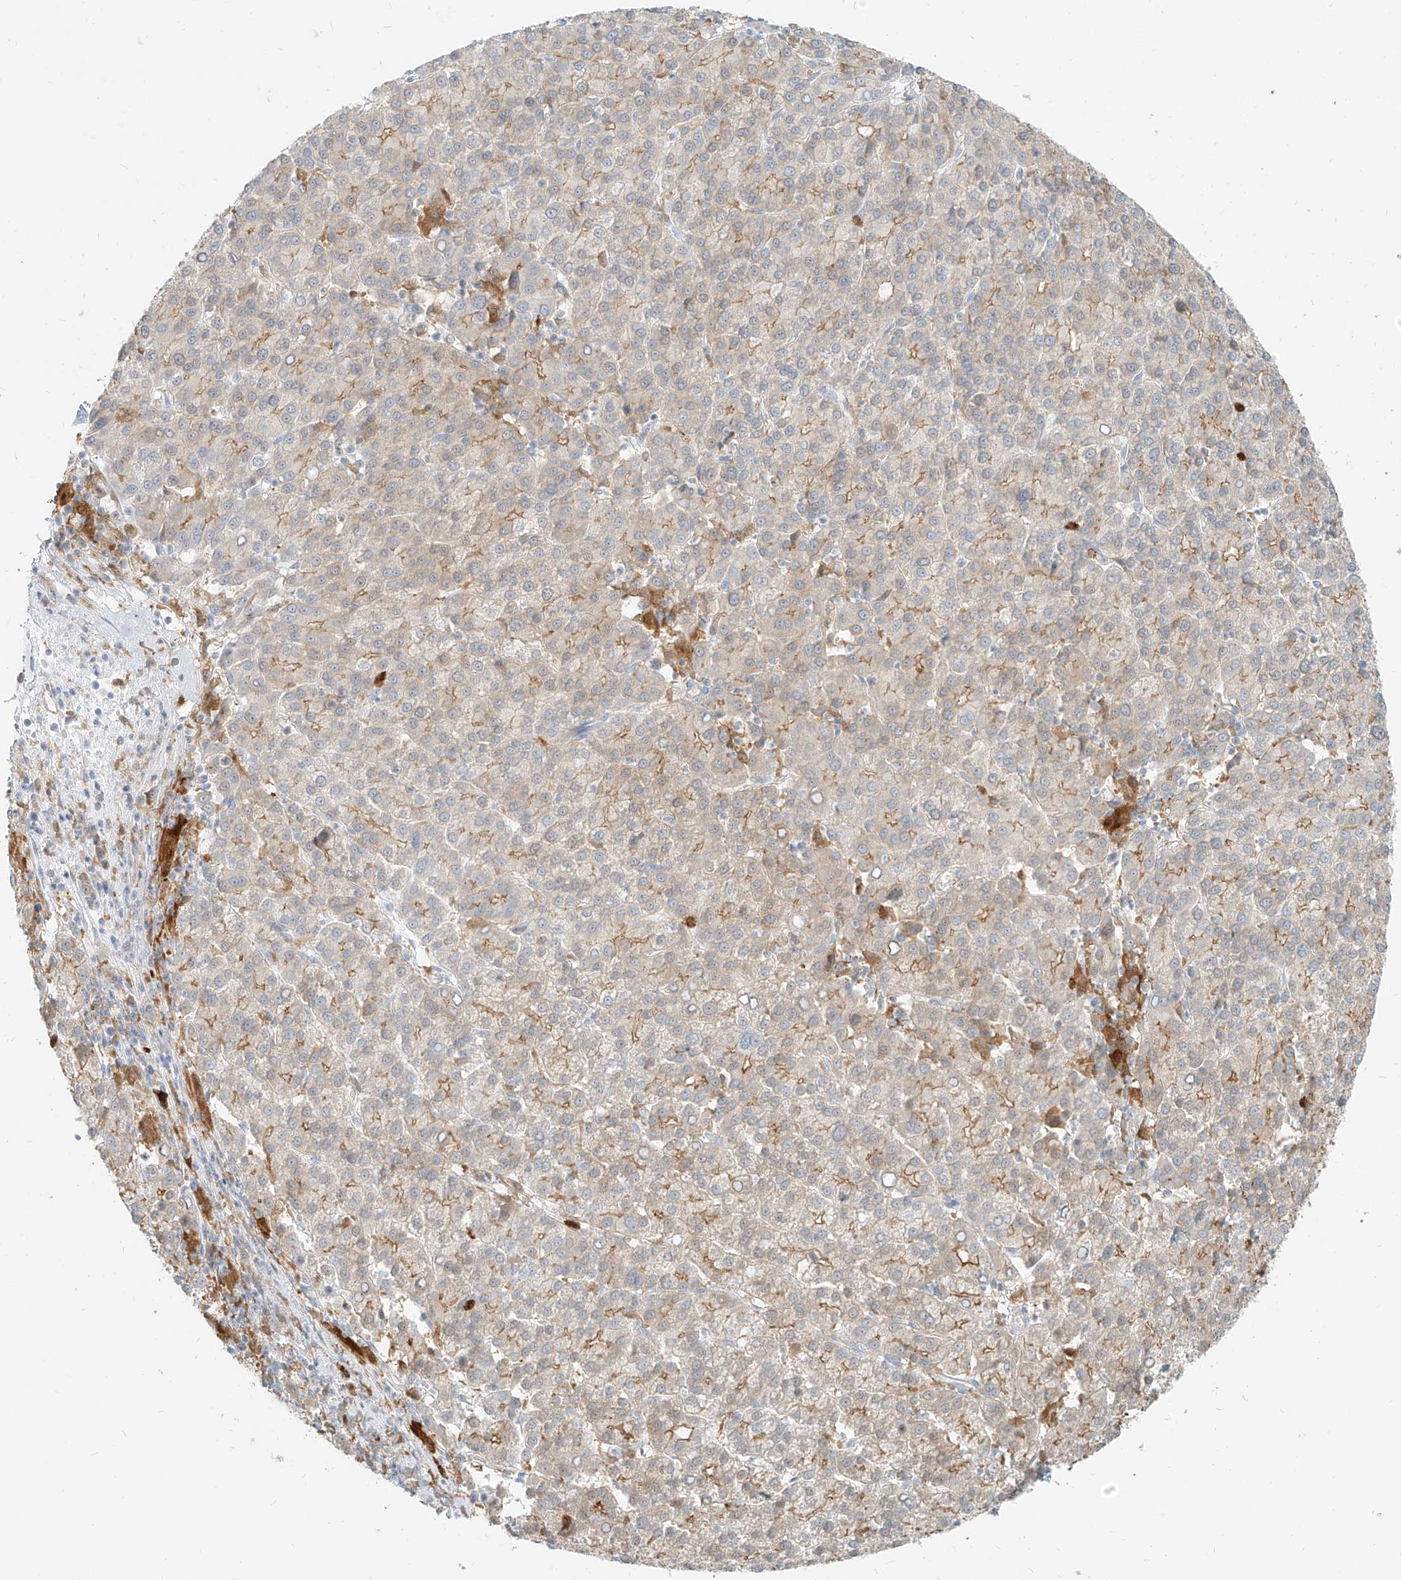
{"staining": {"intensity": "moderate", "quantity": "<25%", "location": "cytoplasmic/membranous"}, "tissue": "liver cancer", "cell_type": "Tumor cells", "image_type": "cancer", "snomed": [{"axis": "morphology", "description": "Carcinoma, Hepatocellular, NOS"}, {"axis": "topography", "description": "Liver"}], "caption": "High-magnification brightfield microscopy of liver hepatocellular carcinoma stained with DAB (3,3'-diaminobenzidine) (brown) and counterstained with hematoxylin (blue). tumor cells exhibit moderate cytoplasmic/membranous expression is present in about<25% of cells.", "gene": "PGD", "patient": {"sex": "female", "age": 58}}